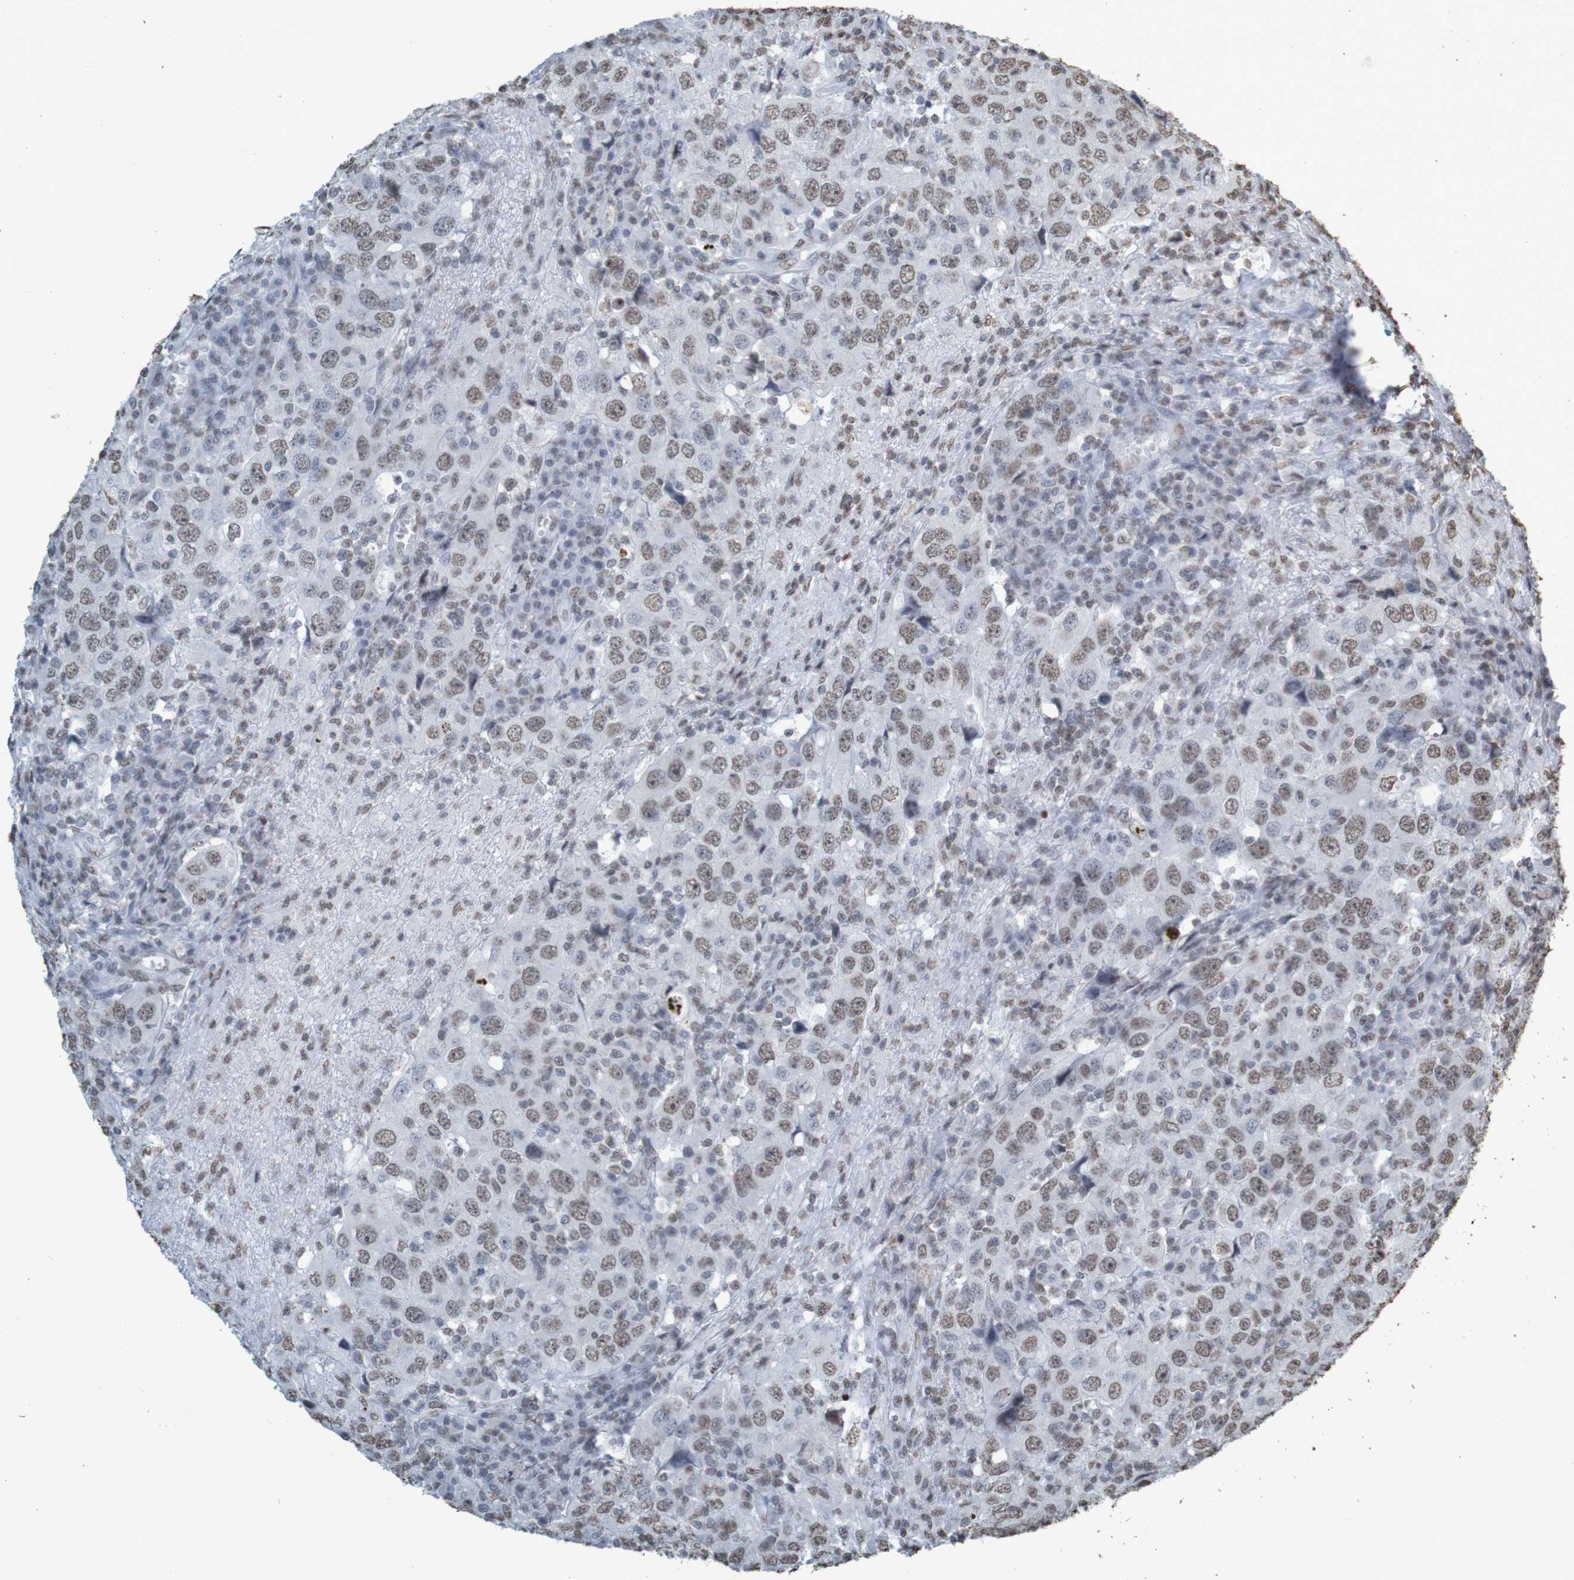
{"staining": {"intensity": "weak", "quantity": ">75%", "location": "nuclear"}, "tissue": "head and neck cancer", "cell_type": "Tumor cells", "image_type": "cancer", "snomed": [{"axis": "morphology", "description": "Adenocarcinoma, NOS"}, {"axis": "topography", "description": "Salivary gland"}, {"axis": "topography", "description": "Head-Neck"}], "caption": "Protein expression analysis of head and neck adenocarcinoma shows weak nuclear expression in about >75% of tumor cells.", "gene": "GFI1", "patient": {"sex": "female", "age": 65}}